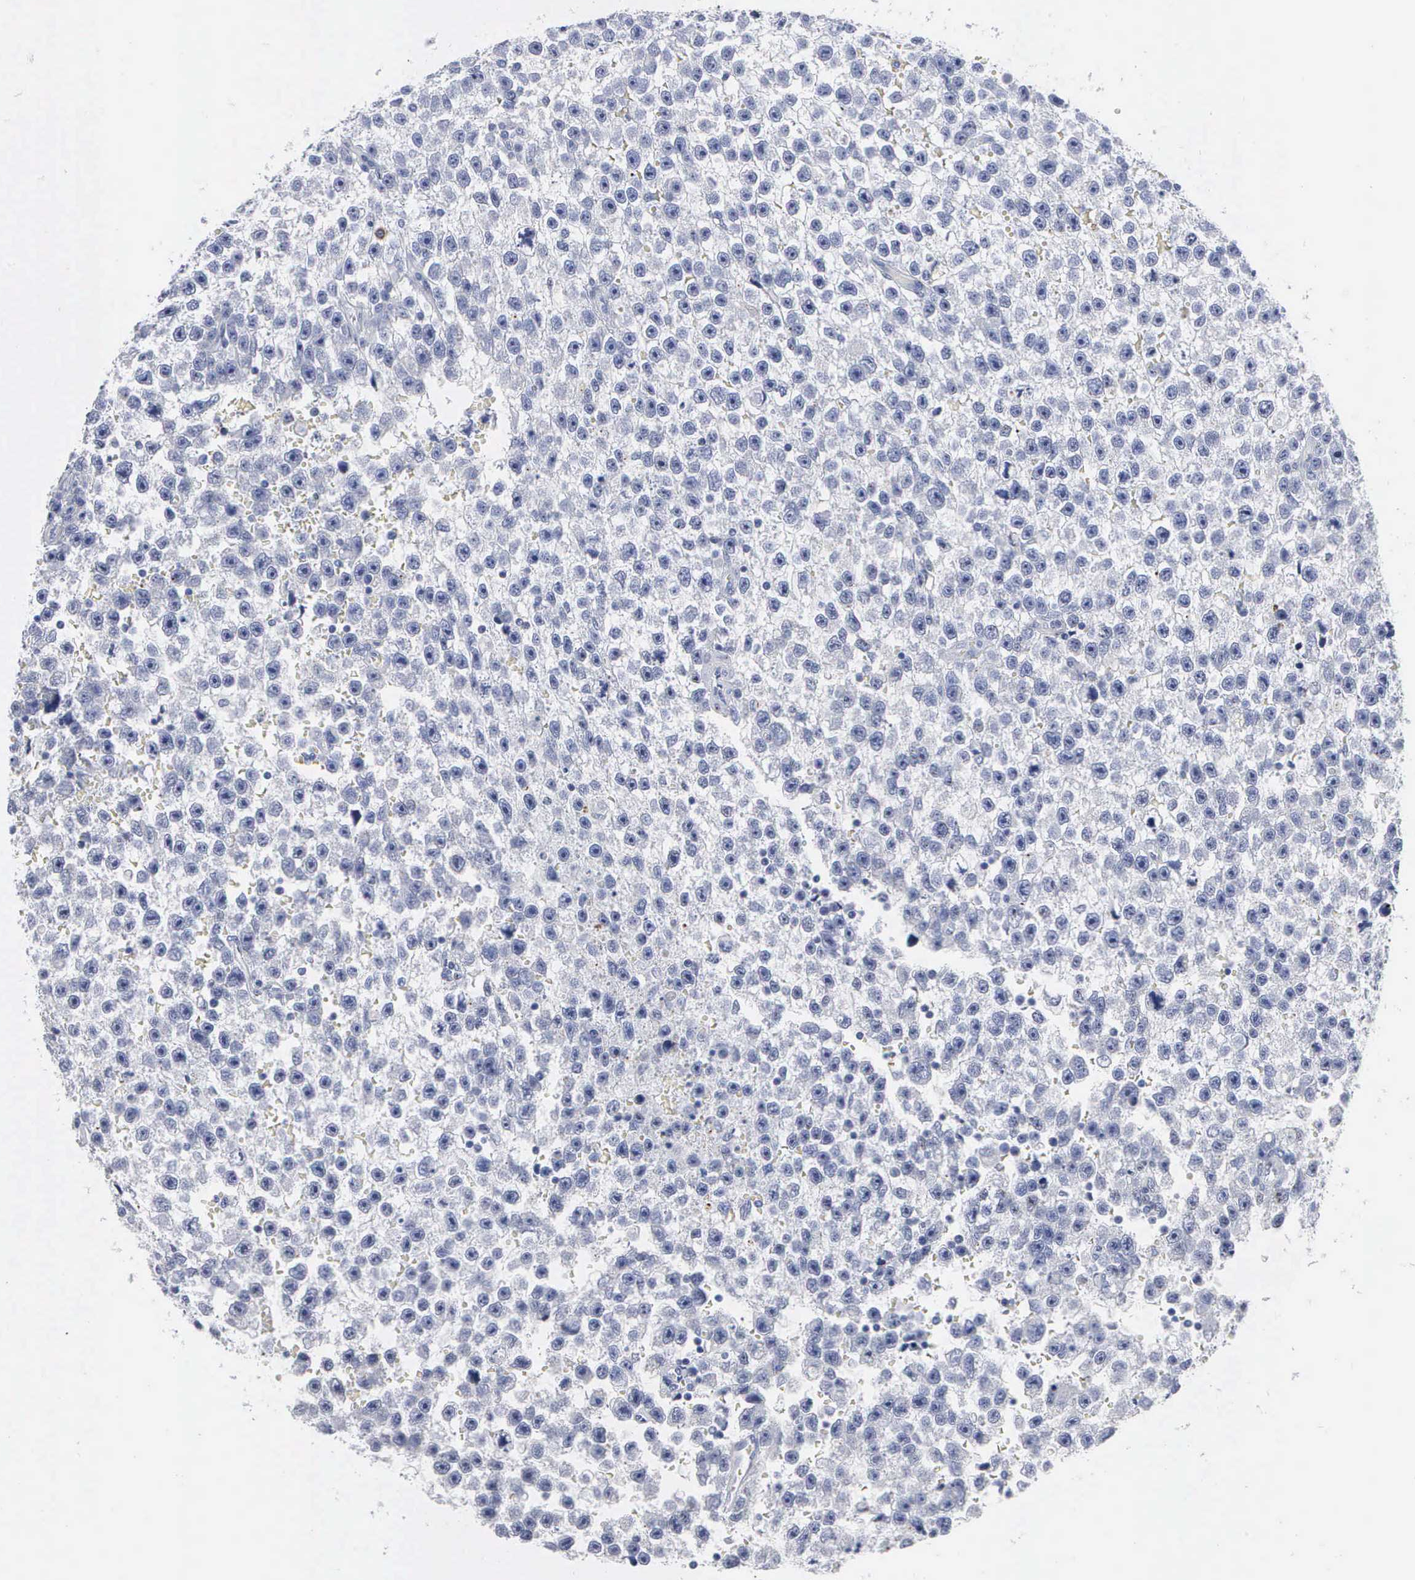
{"staining": {"intensity": "negative", "quantity": "none", "location": "none"}, "tissue": "testis cancer", "cell_type": "Tumor cells", "image_type": "cancer", "snomed": [{"axis": "morphology", "description": "Seminoma, NOS"}, {"axis": "topography", "description": "Testis"}], "caption": "This micrograph is of testis cancer (seminoma) stained with immunohistochemistry (IHC) to label a protein in brown with the nuclei are counter-stained blue. There is no staining in tumor cells.", "gene": "ASPHD2", "patient": {"sex": "male", "age": 33}}